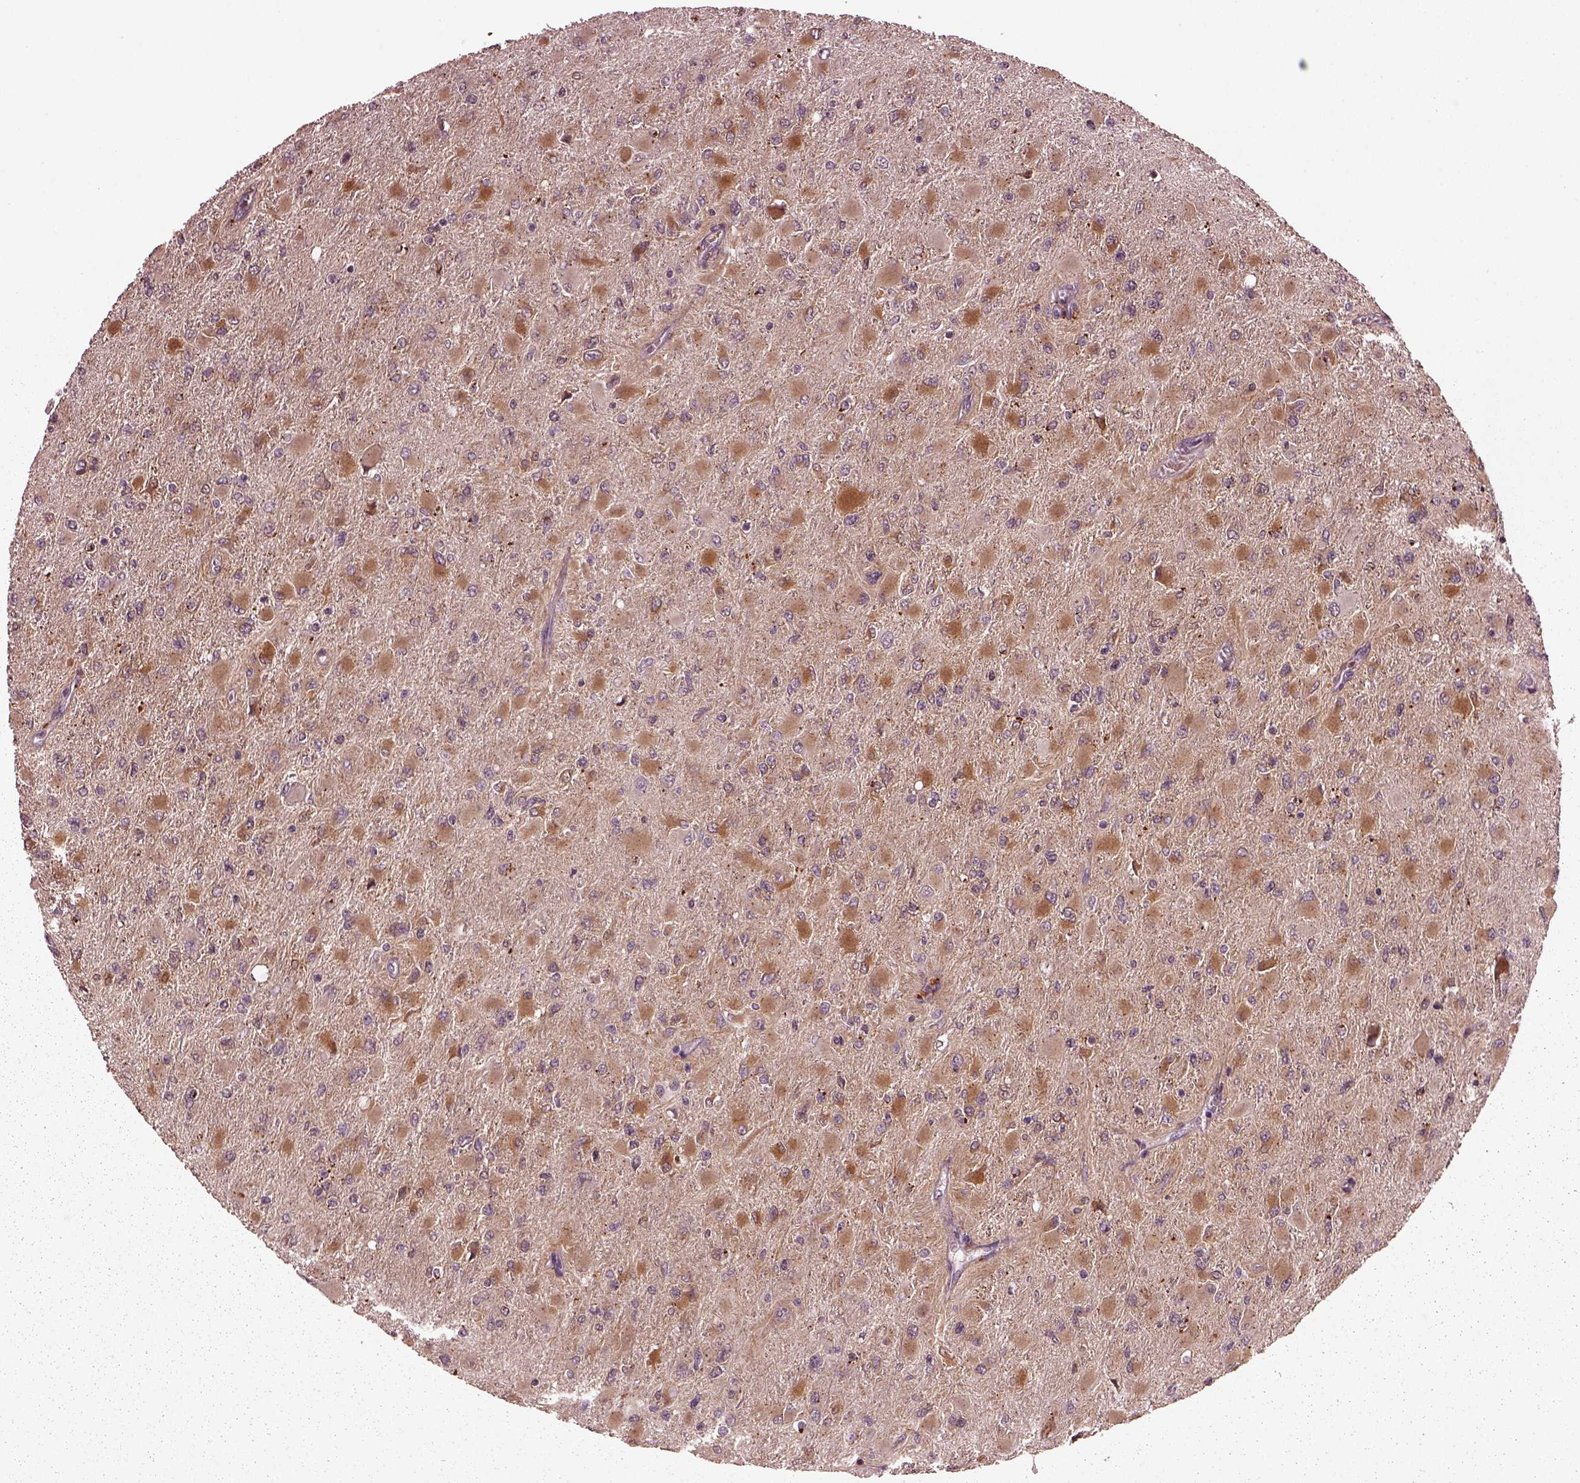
{"staining": {"intensity": "moderate", "quantity": ">75%", "location": "cytoplasmic/membranous"}, "tissue": "glioma", "cell_type": "Tumor cells", "image_type": "cancer", "snomed": [{"axis": "morphology", "description": "Glioma, malignant, High grade"}, {"axis": "topography", "description": "Cerebral cortex"}], "caption": "Protein expression analysis of glioma demonstrates moderate cytoplasmic/membranous positivity in approximately >75% of tumor cells.", "gene": "RUFY3", "patient": {"sex": "female", "age": 36}}